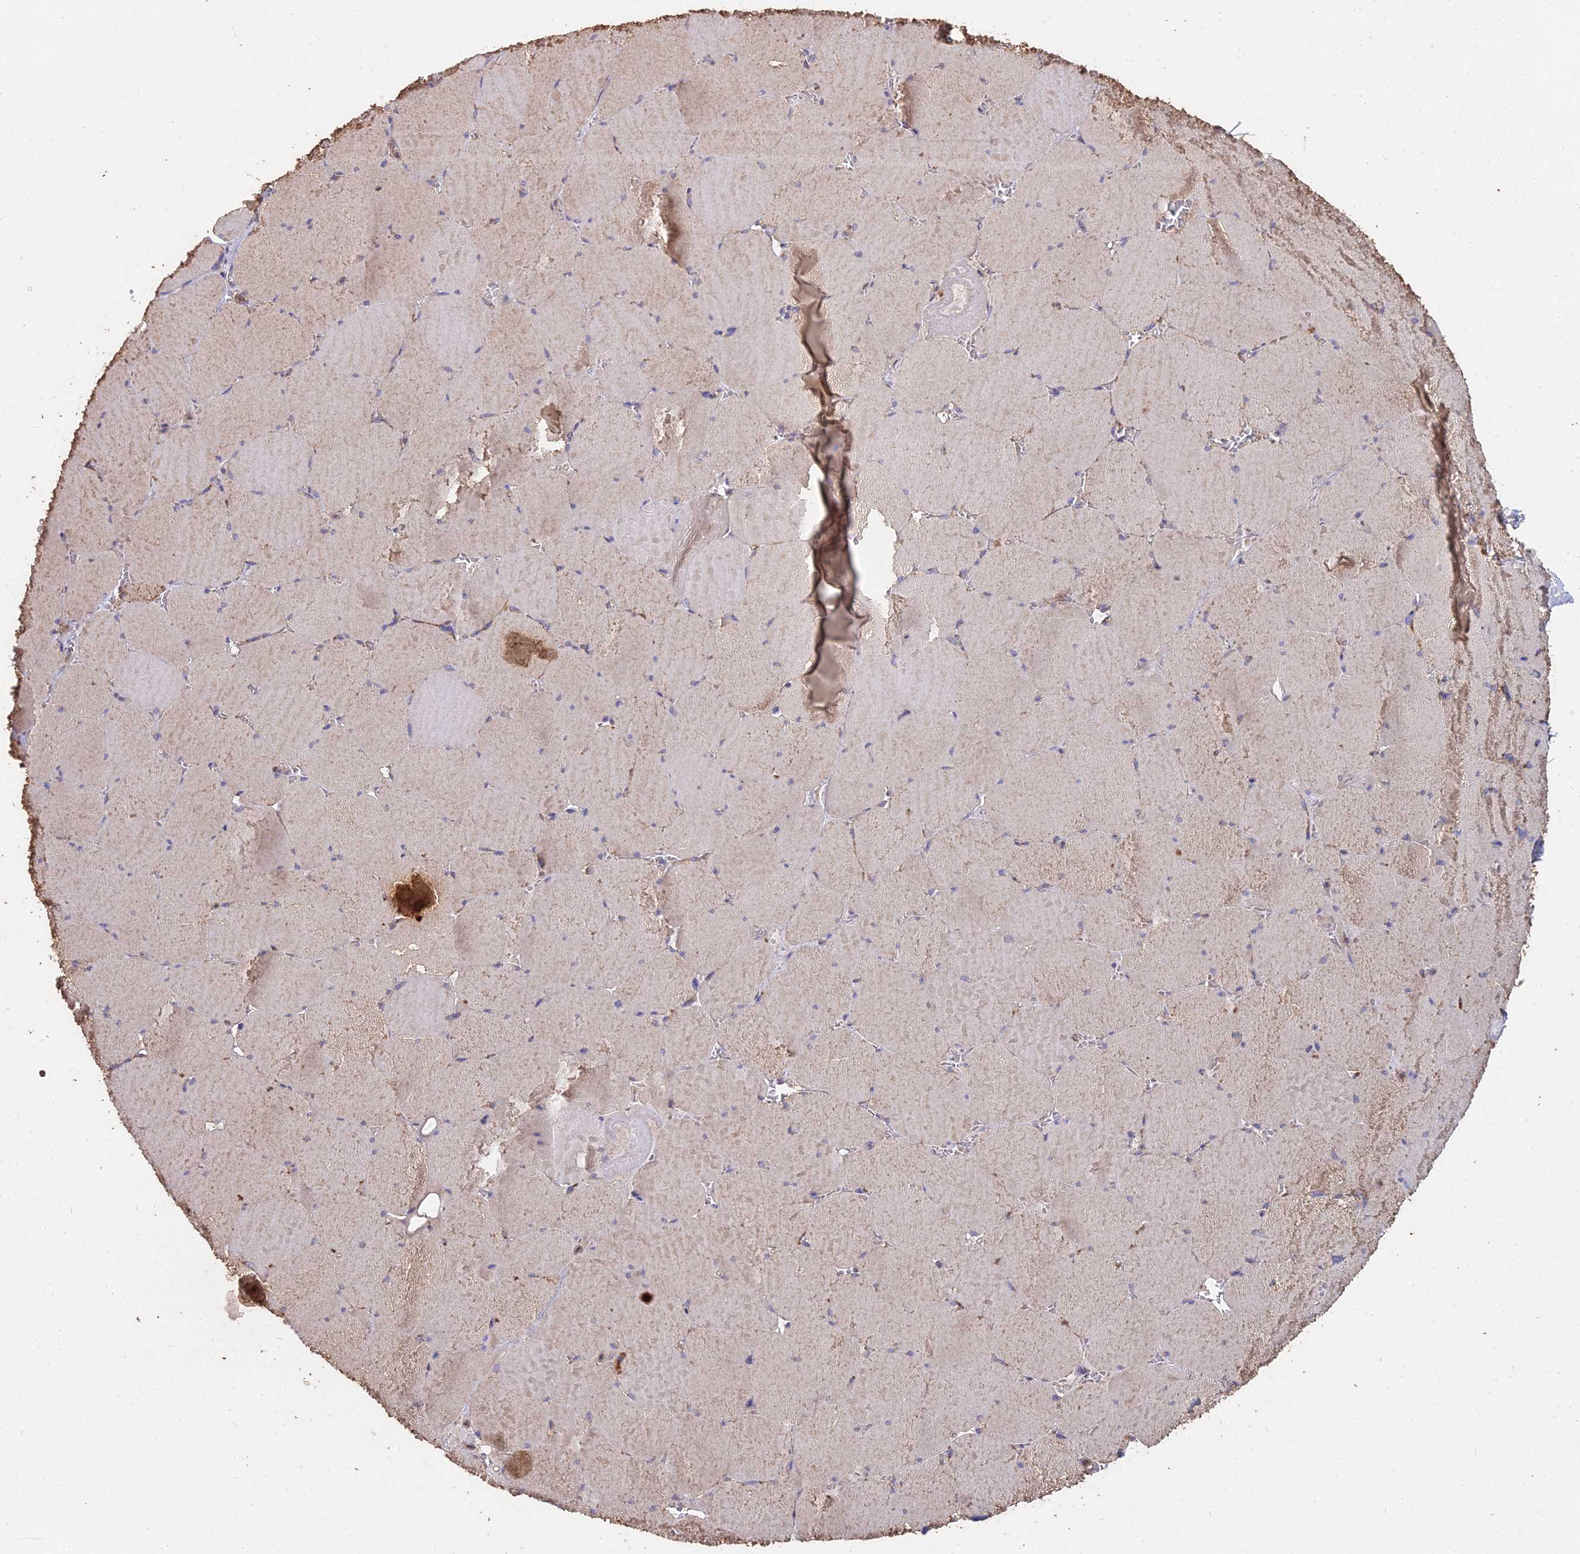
{"staining": {"intensity": "weak", "quantity": "25%-75%", "location": "cytoplasmic/membranous"}, "tissue": "skeletal muscle", "cell_type": "Myocytes", "image_type": "normal", "snomed": [{"axis": "morphology", "description": "Normal tissue, NOS"}, {"axis": "topography", "description": "Skeletal muscle"}, {"axis": "topography", "description": "Head-Neck"}], "caption": "Immunohistochemical staining of unremarkable human skeletal muscle exhibits weak cytoplasmic/membranous protein positivity in approximately 25%-75% of myocytes.", "gene": "CEMIP2", "patient": {"sex": "male", "age": 66}}